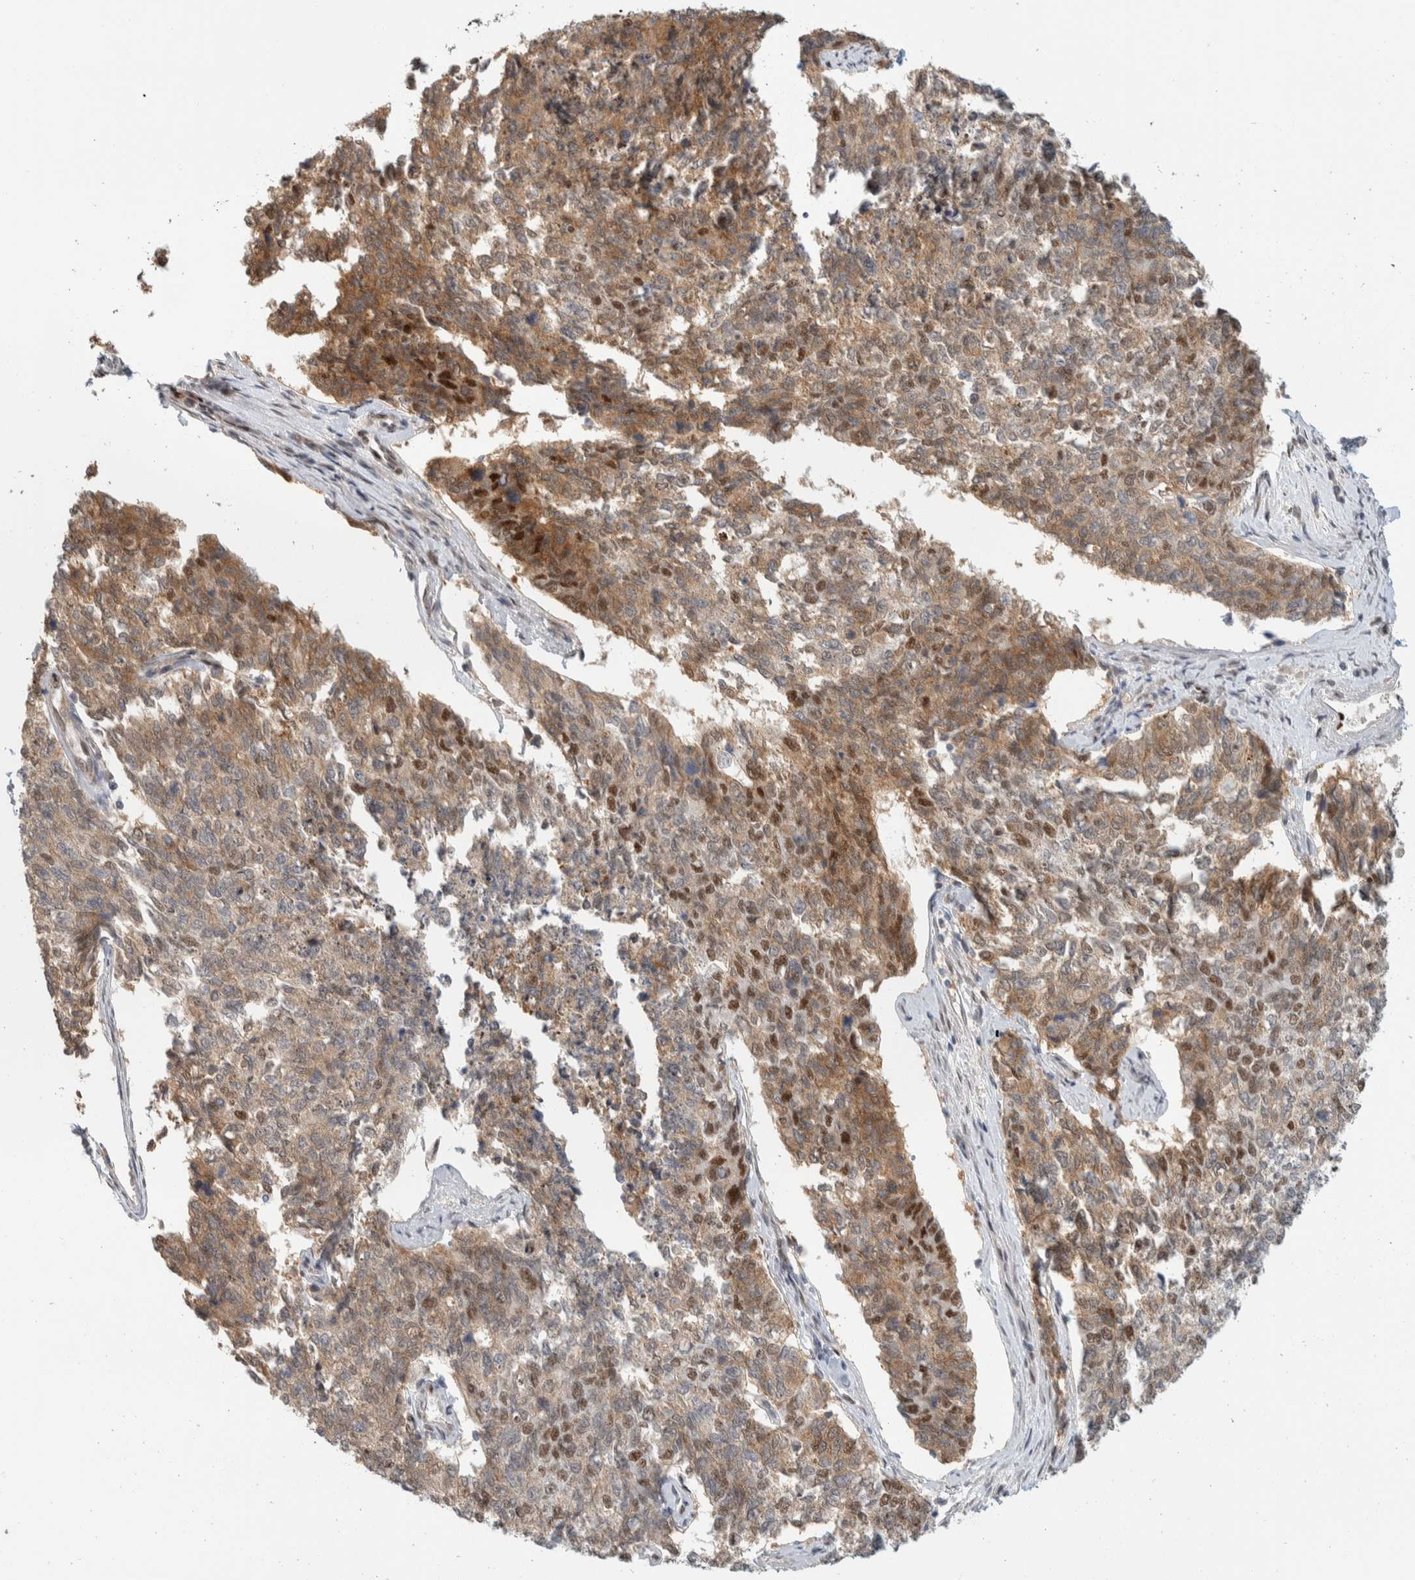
{"staining": {"intensity": "moderate", "quantity": ">75%", "location": "cytoplasmic/membranous,nuclear"}, "tissue": "cervical cancer", "cell_type": "Tumor cells", "image_type": "cancer", "snomed": [{"axis": "morphology", "description": "Squamous cell carcinoma, NOS"}, {"axis": "topography", "description": "Cervix"}], "caption": "A micrograph of cervical cancer (squamous cell carcinoma) stained for a protein reveals moderate cytoplasmic/membranous and nuclear brown staining in tumor cells. (Stains: DAB (3,3'-diaminobenzidine) in brown, nuclei in blue, Microscopy: brightfield microscopy at high magnification).", "gene": "PUS7", "patient": {"sex": "female", "age": 63}}